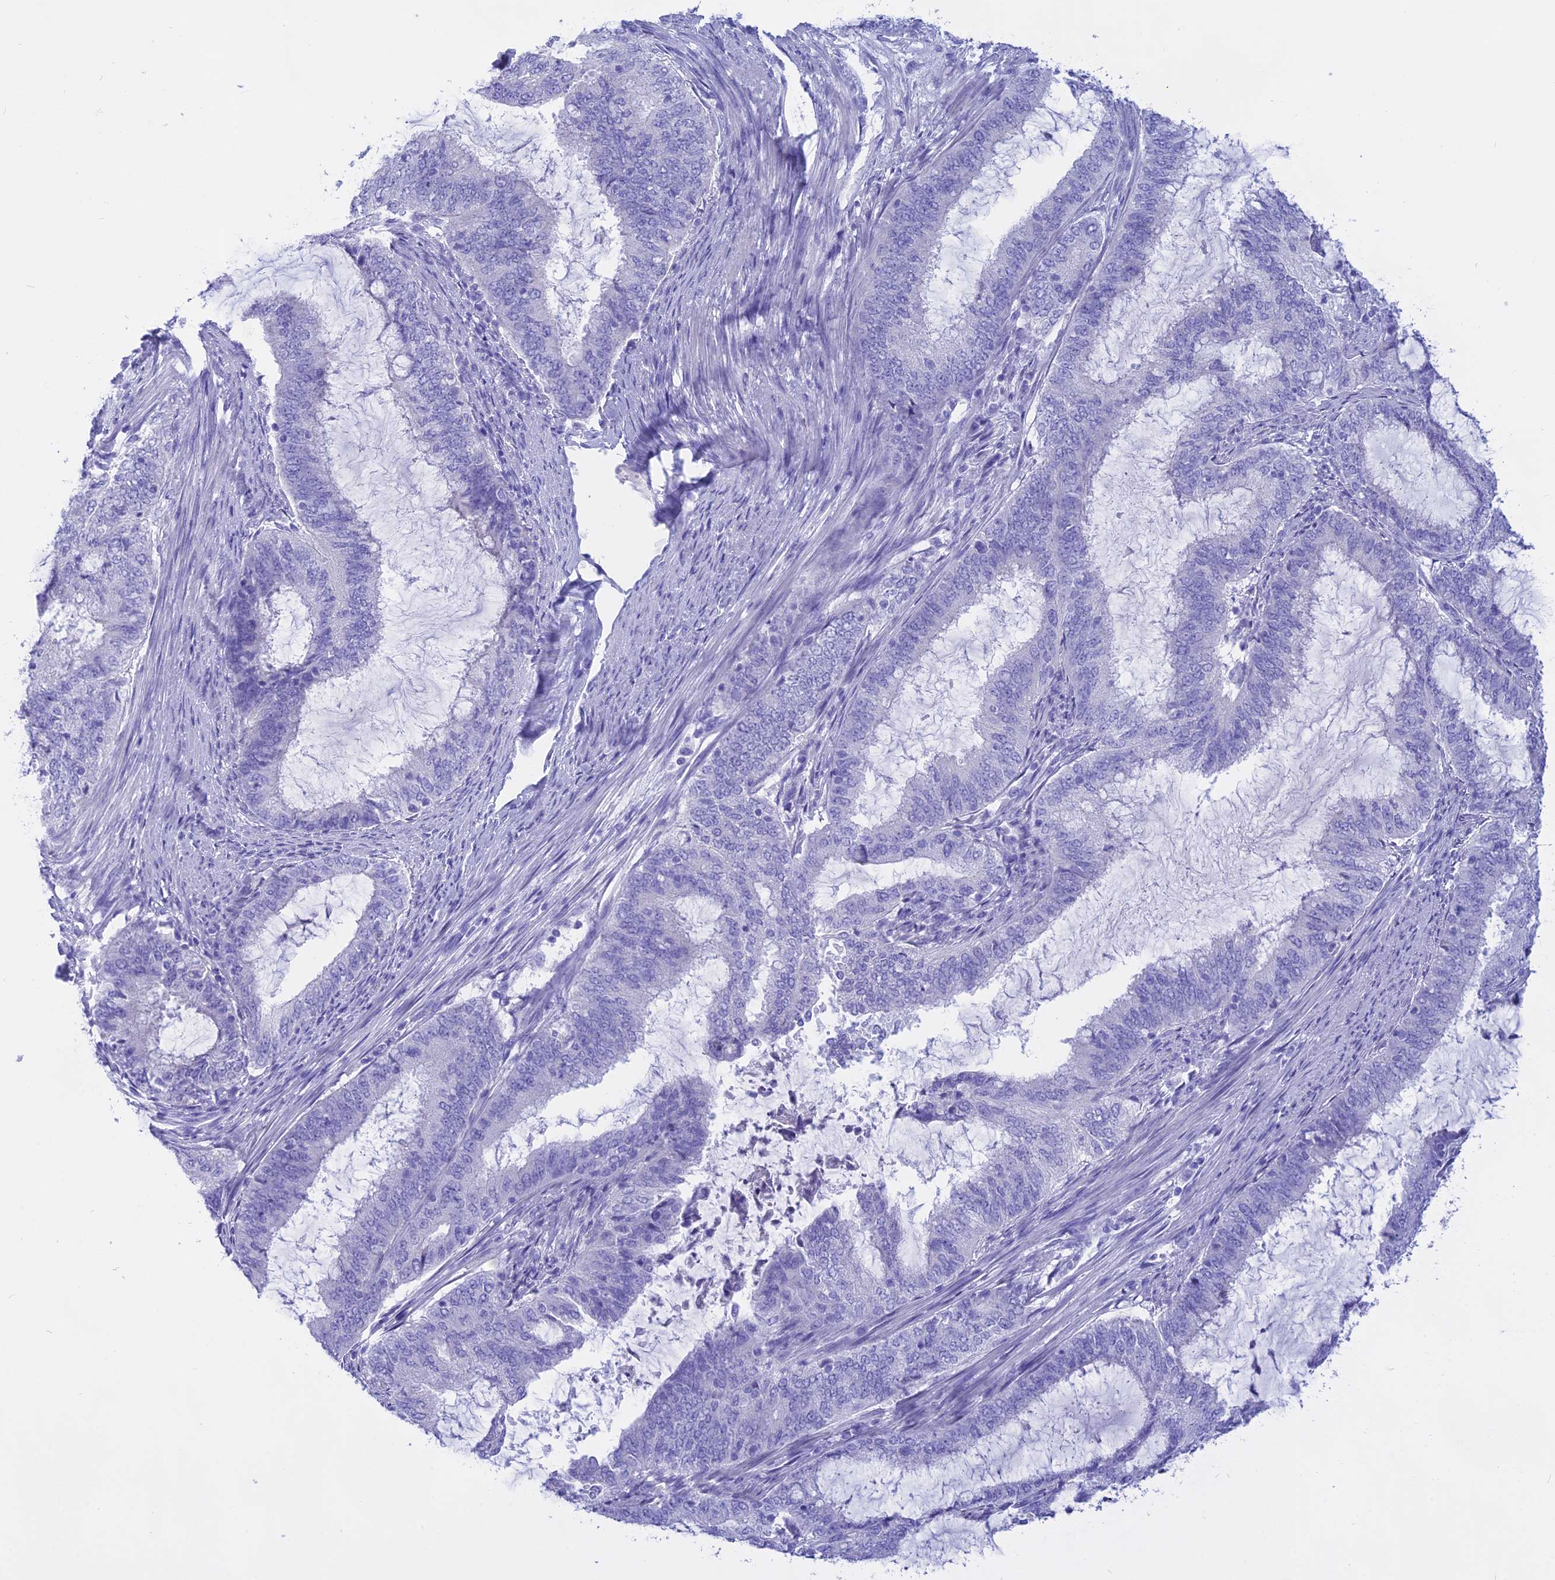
{"staining": {"intensity": "negative", "quantity": "none", "location": "none"}, "tissue": "endometrial cancer", "cell_type": "Tumor cells", "image_type": "cancer", "snomed": [{"axis": "morphology", "description": "Adenocarcinoma, NOS"}, {"axis": "topography", "description": "Endometrium"}], "caption": "Endometrial cancer was stained to show a protein in brown. There is no significant positivity in tumor cells.", "gene": "ISCA1", "patient": {"sex": "female", "age": 51}}